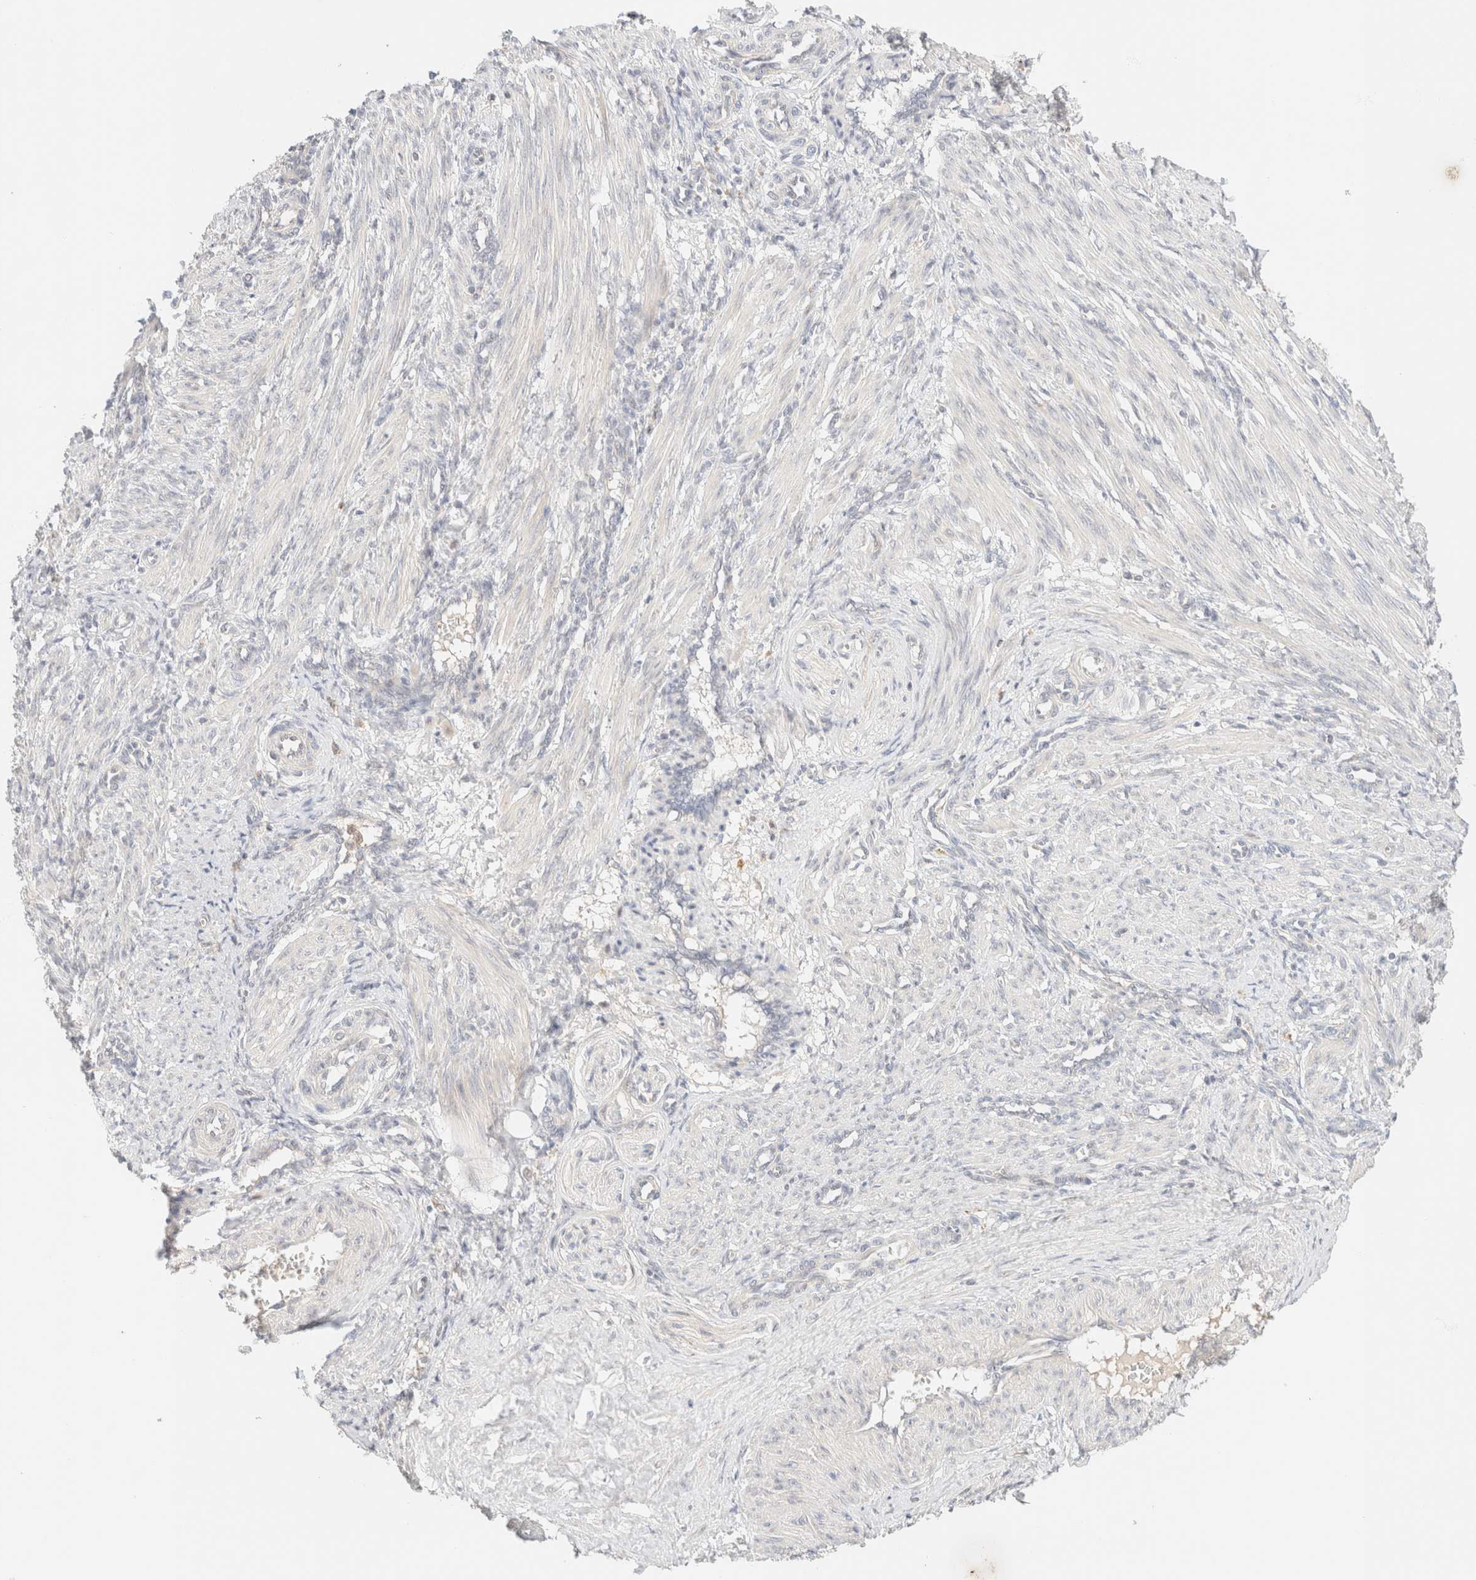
{"staining": {"intensity": "negative", "quantity": "none", "location": "none"}, "tissue": "smooth muscle", "cell_type": "Smooth muscle cells", "image_type": "normal", "snomed": [{"axis": "morphology", "description": "Normal tissue, NOS"}, {"axis": "topography", "description": "Endometrium"}], "caption": "This is a photomicrograph of immunohistochemistry staining of unremarkable smooth muscle, which shows no staining in smooth muscle cells. (Stains: DAB (3,3'-diaminobenzidine) IHC with hematoxylin counter stain, Microscopy: brightfield microscopy at high magnification).", "gene": "SGSM2", "patient": {"sex": "female", "age": 33}}